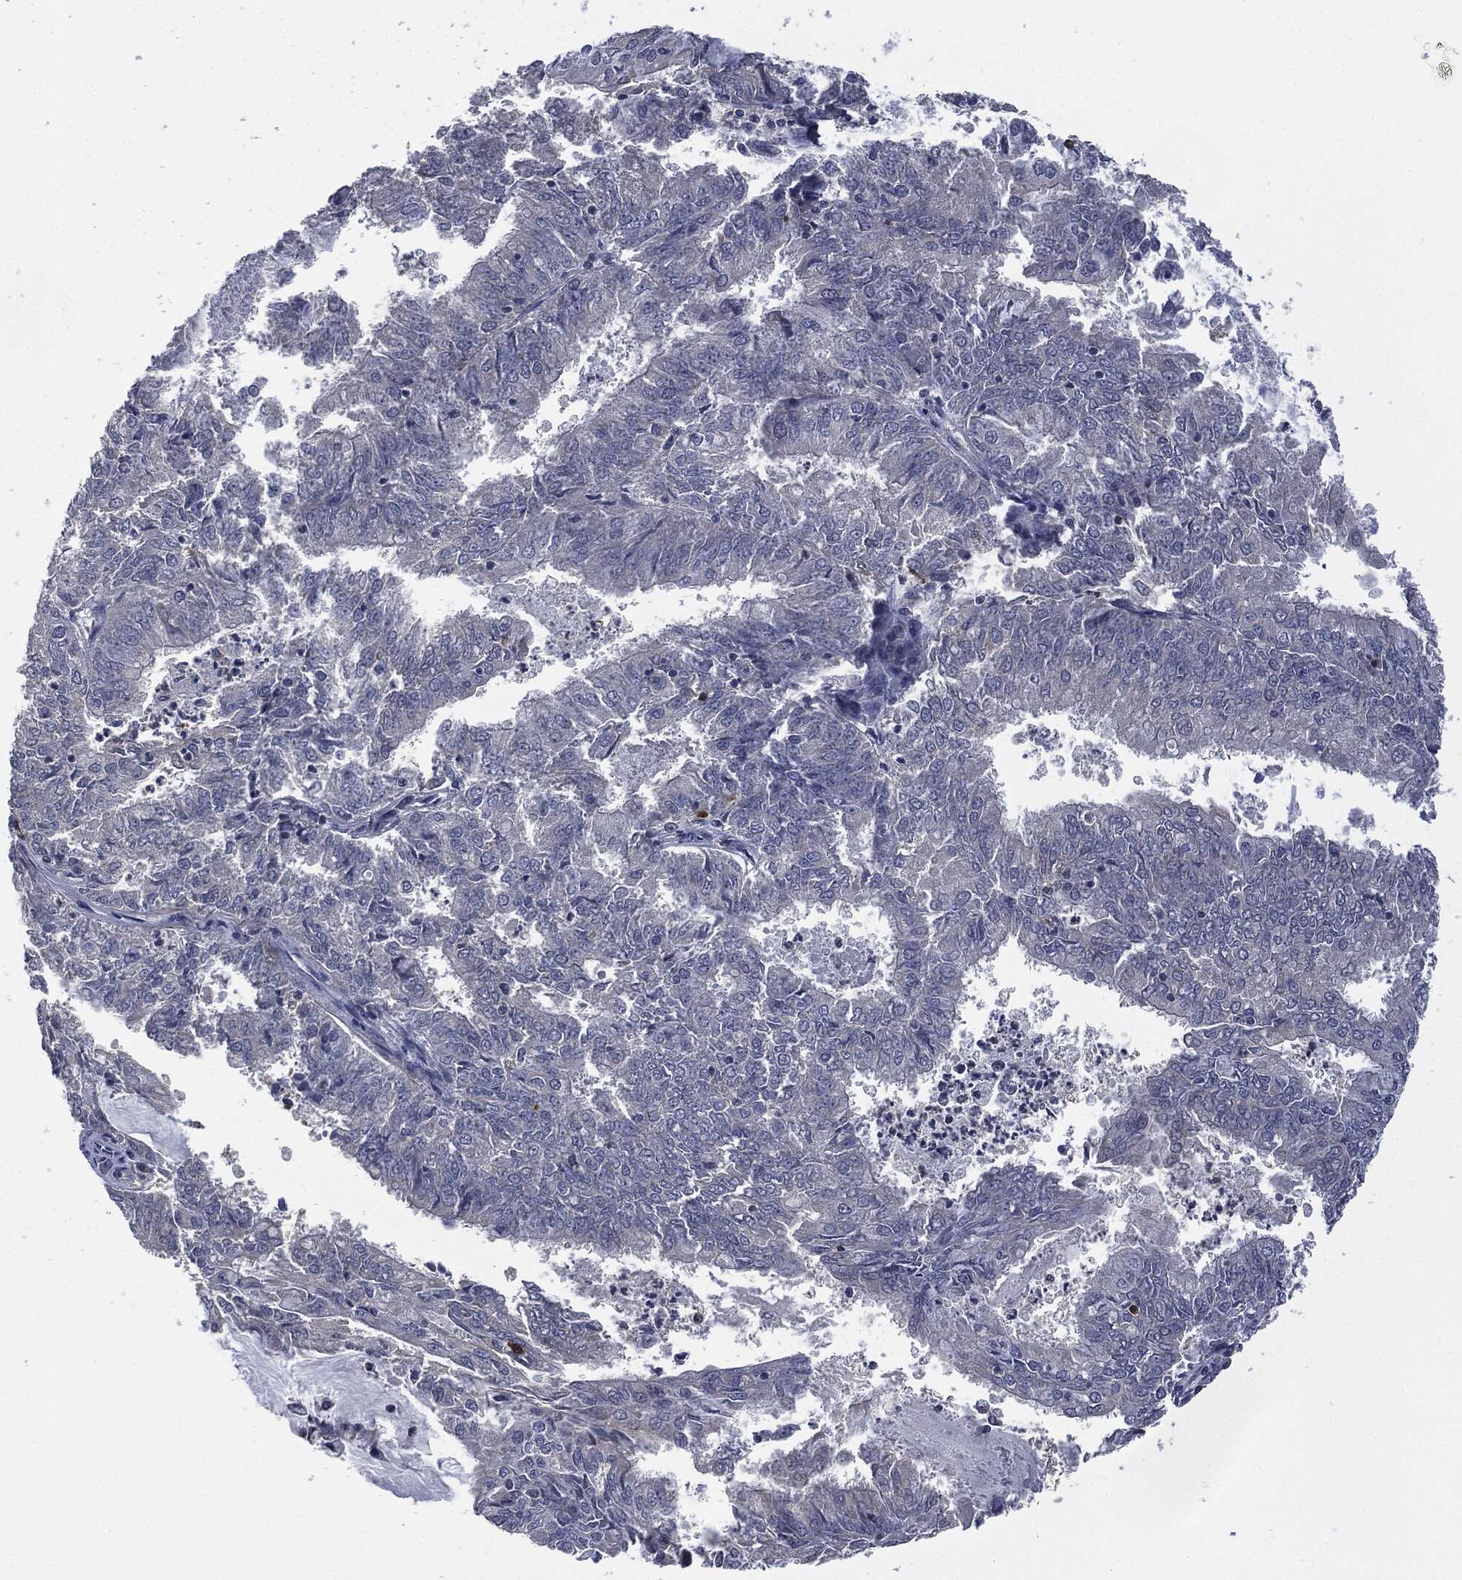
{"staining": {"intensity": "negative", "quantity": "none", "location": "none"}, "tissue": "endometrial cancer", "cell_type": "Tumor cells", "image_type": "cancer", "snomed": [{"axis": "morphology", "description": "Adenocarcinoma, NOS"}, {"axis": "topography", "description": "Endometrium"}], "caption": "Immunohistochemical staining of human adenocarcinoma (endometrial) displays no significant expression in tumor cells.", "gene": "IL1RN", "patient": {"sex": "female", "age": 57}}